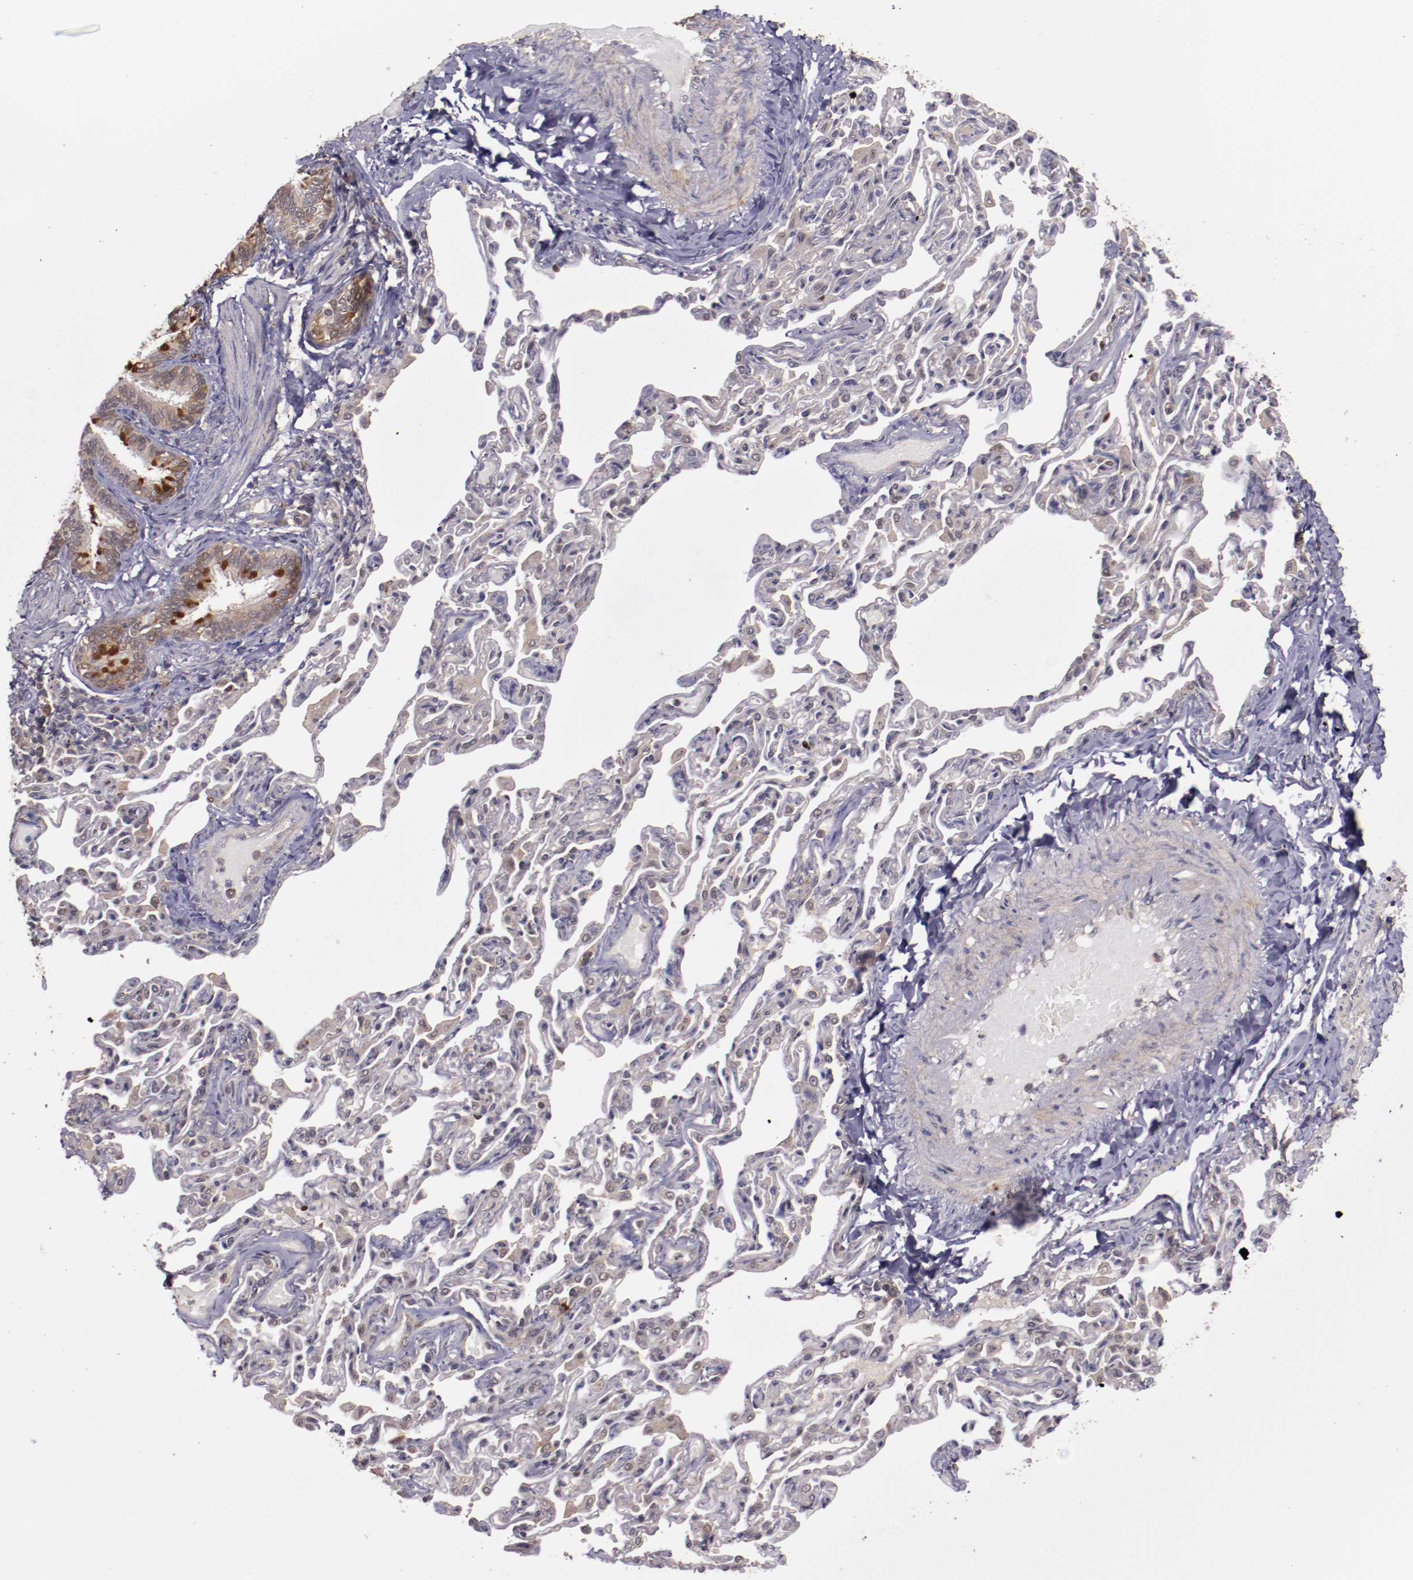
{"staining": {"intensity": "moderate", "quantity": "<25%", "location": "cytoplasmic/membranous"}, "tissue": "bronchus", "cell_type": "Respiratory epithelial cells", "image_type": "normal", "snomed": [{"axis": "morphology", "description": "Normal tissue, NOS"}, {"axis": "topography", "description": "Lung"}], "caption": "Protein staining of benign bronchus shows moderate cytoplasmic/membranous expression in approximately <25% of respiratory epithelial cells. Ihc stains the protein of interest in brown and the nuclei are stained blue.", "gene": "FTSJ1", "patient": {"sex": "male", "age": 64}}